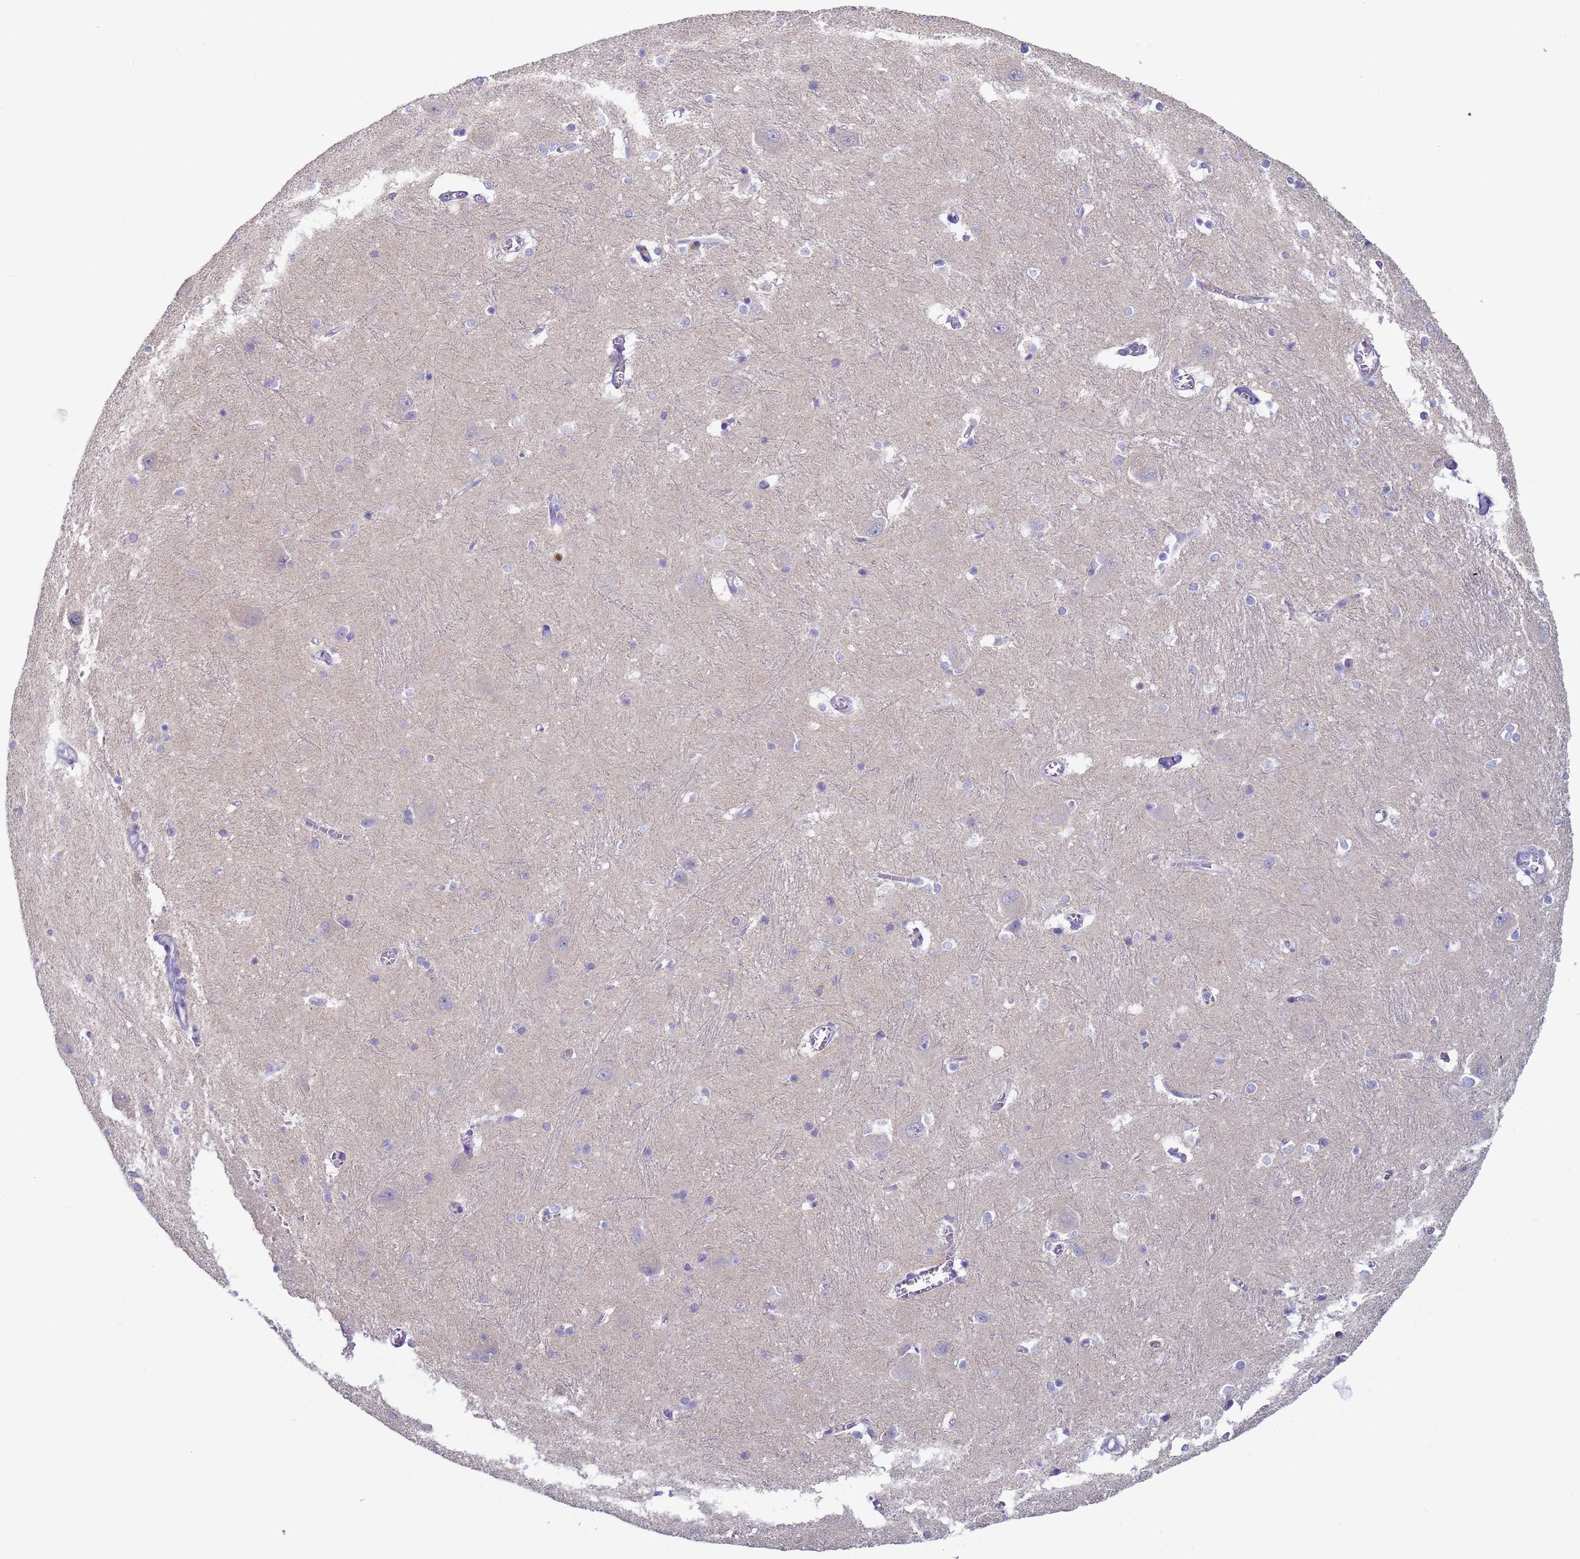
{"staining": {"intensity": "negative", "quantity": "none", "location": "none"}, "tissue": "caudate", "cell_type": "Glial cells", "image_type": "normal", "snomed": [{"axis": "morphology", "description": "Normal tissue, NOS"}, {"axis": "topography", "description": "Lateral ventricle wall"}], "caption": "Immunohistochemical staining of benign human caudate shows no significant staining in glial cells.", "gene": "CR1", "patient": {"sex": "male", "age": 37}}